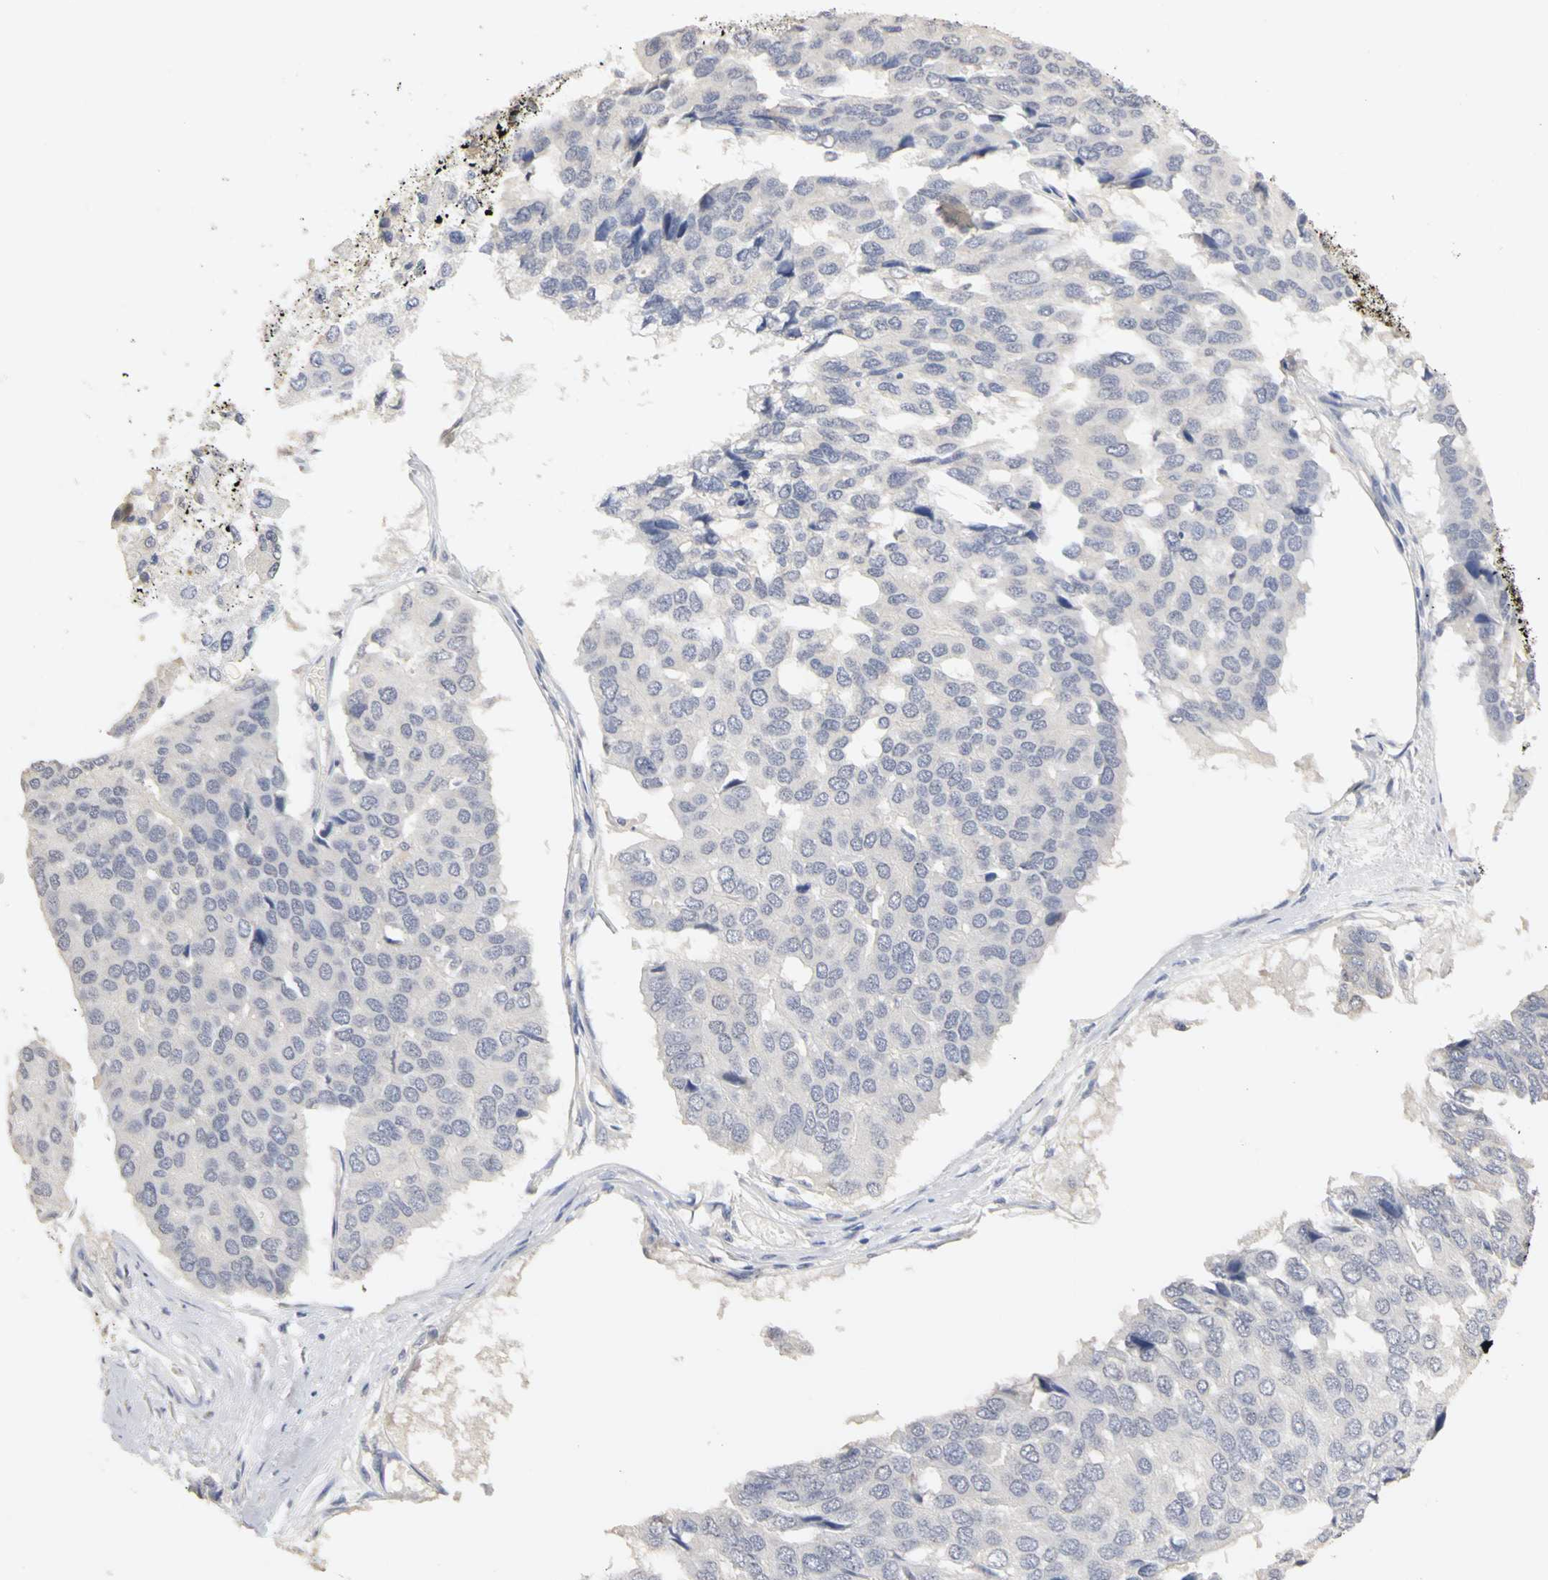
{"staining": {"intensity": "negative", "quantity": "none", "location": "none"}, "tissue": "pancreatic cancer", "cell_type": "Tumor cells", "image_type": "cancer", "snomed": [{"axis": "morphology", "description": "Adenocarcinoma, NOS"}, {"axis": "topography", "description": "Pancreas"}], "caption": "The photomicrograph exhibits no significant positivity in tumor cells of pancreatic cancer (adenocarcinoma).", "gene": "PGR", "patient": {"sex": "male", "age": 50}}